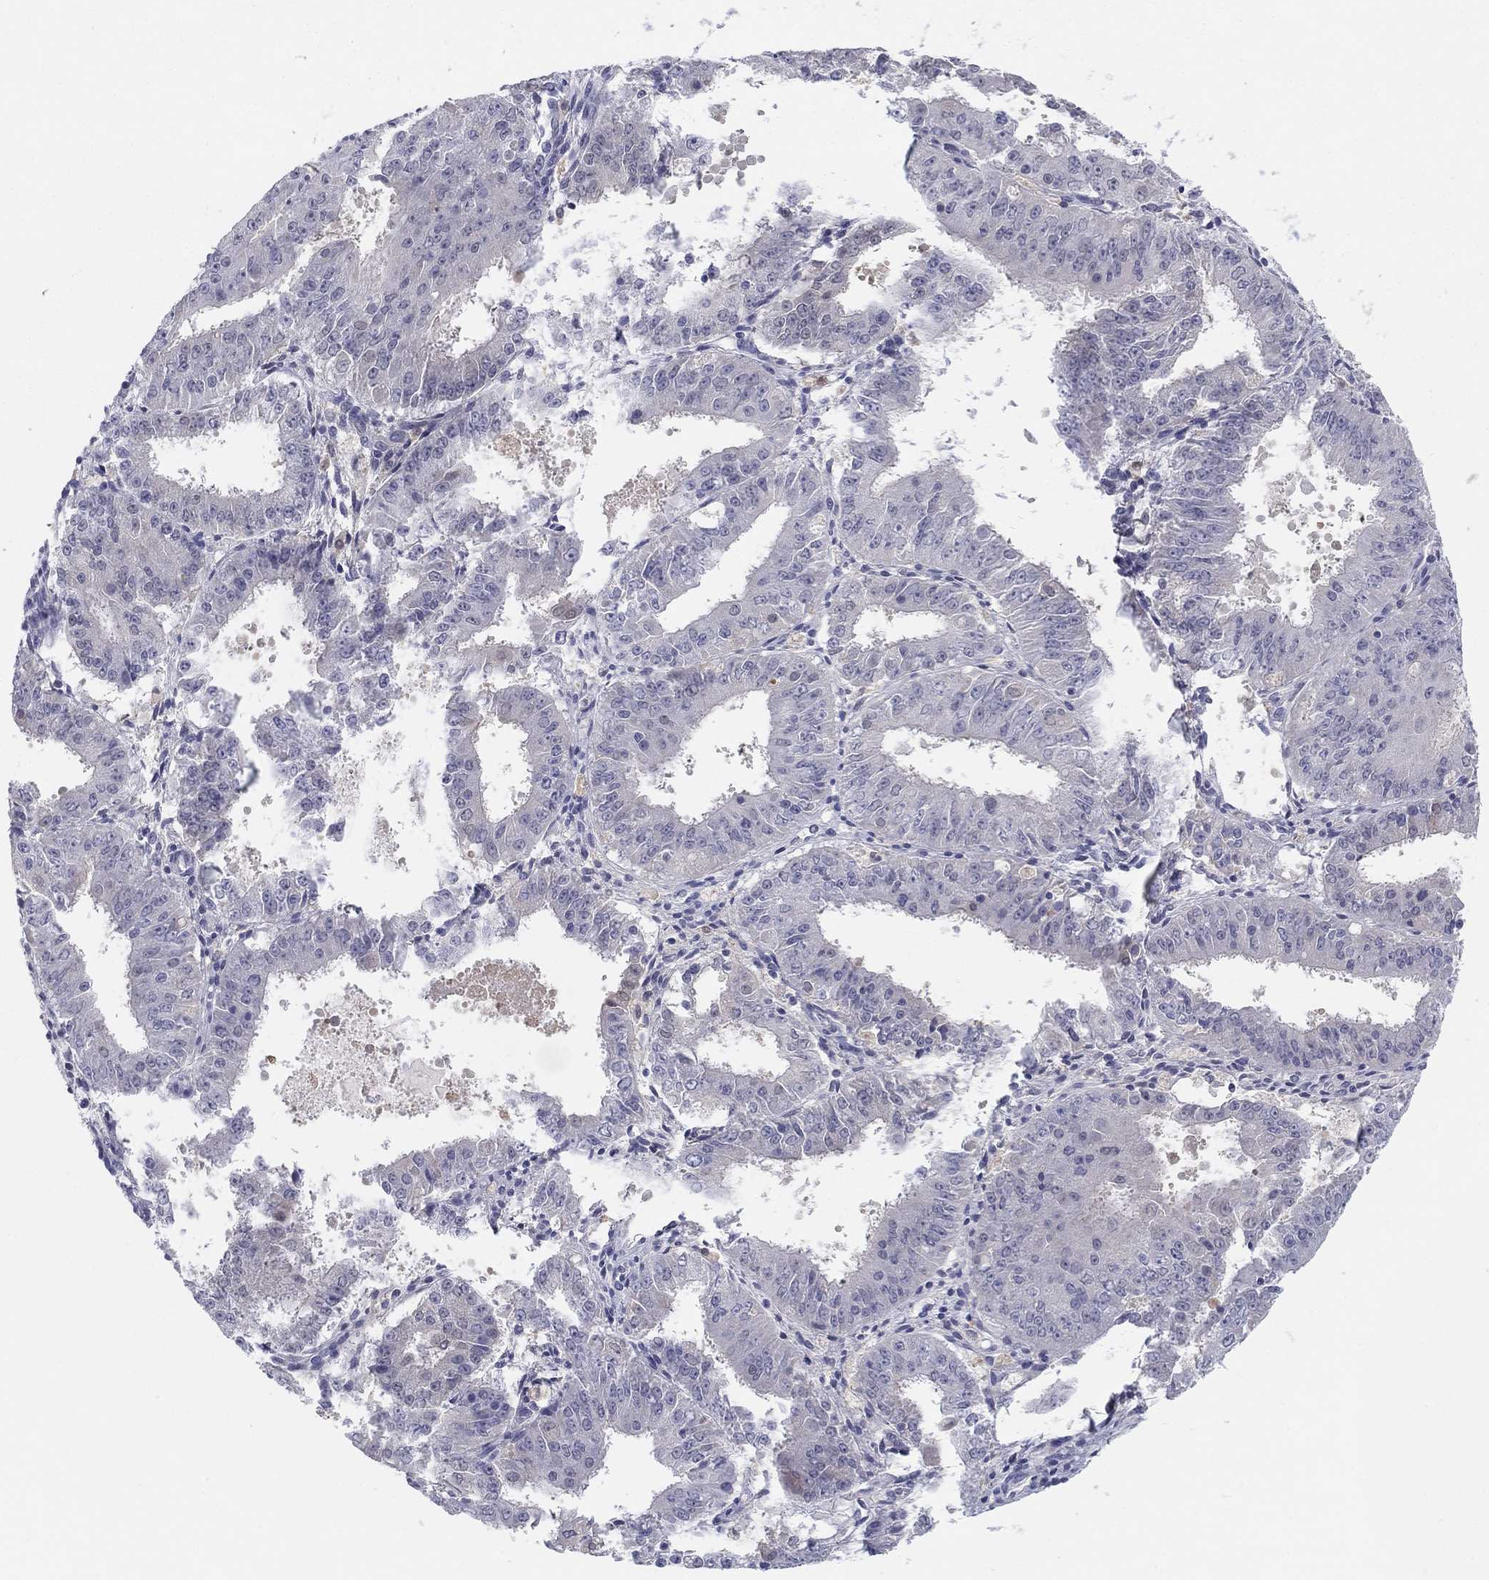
{"staining": {"intensity": "negative", "quantity": "none", "location": "none"}, "tissue": "ovarian cancer", "cell_type": "Tumor cells", "image_type": "cancer", "snomed": [{"axis": "morphology", "description": "Carcinoma, endometroid"}, {"axis": "topography", "description": "Ovary"}], "caption": "This is a image of immunohistochemistry staining of endometroid carcinoma (ovarian), which shows no expression in tumor cells. (DAB (3,3'-diaminobenzidine) IHC visualized using brightfield microscopy, high magnification).", "gene": "PDXK", "patient": {"sex": "female", "age": 42}}